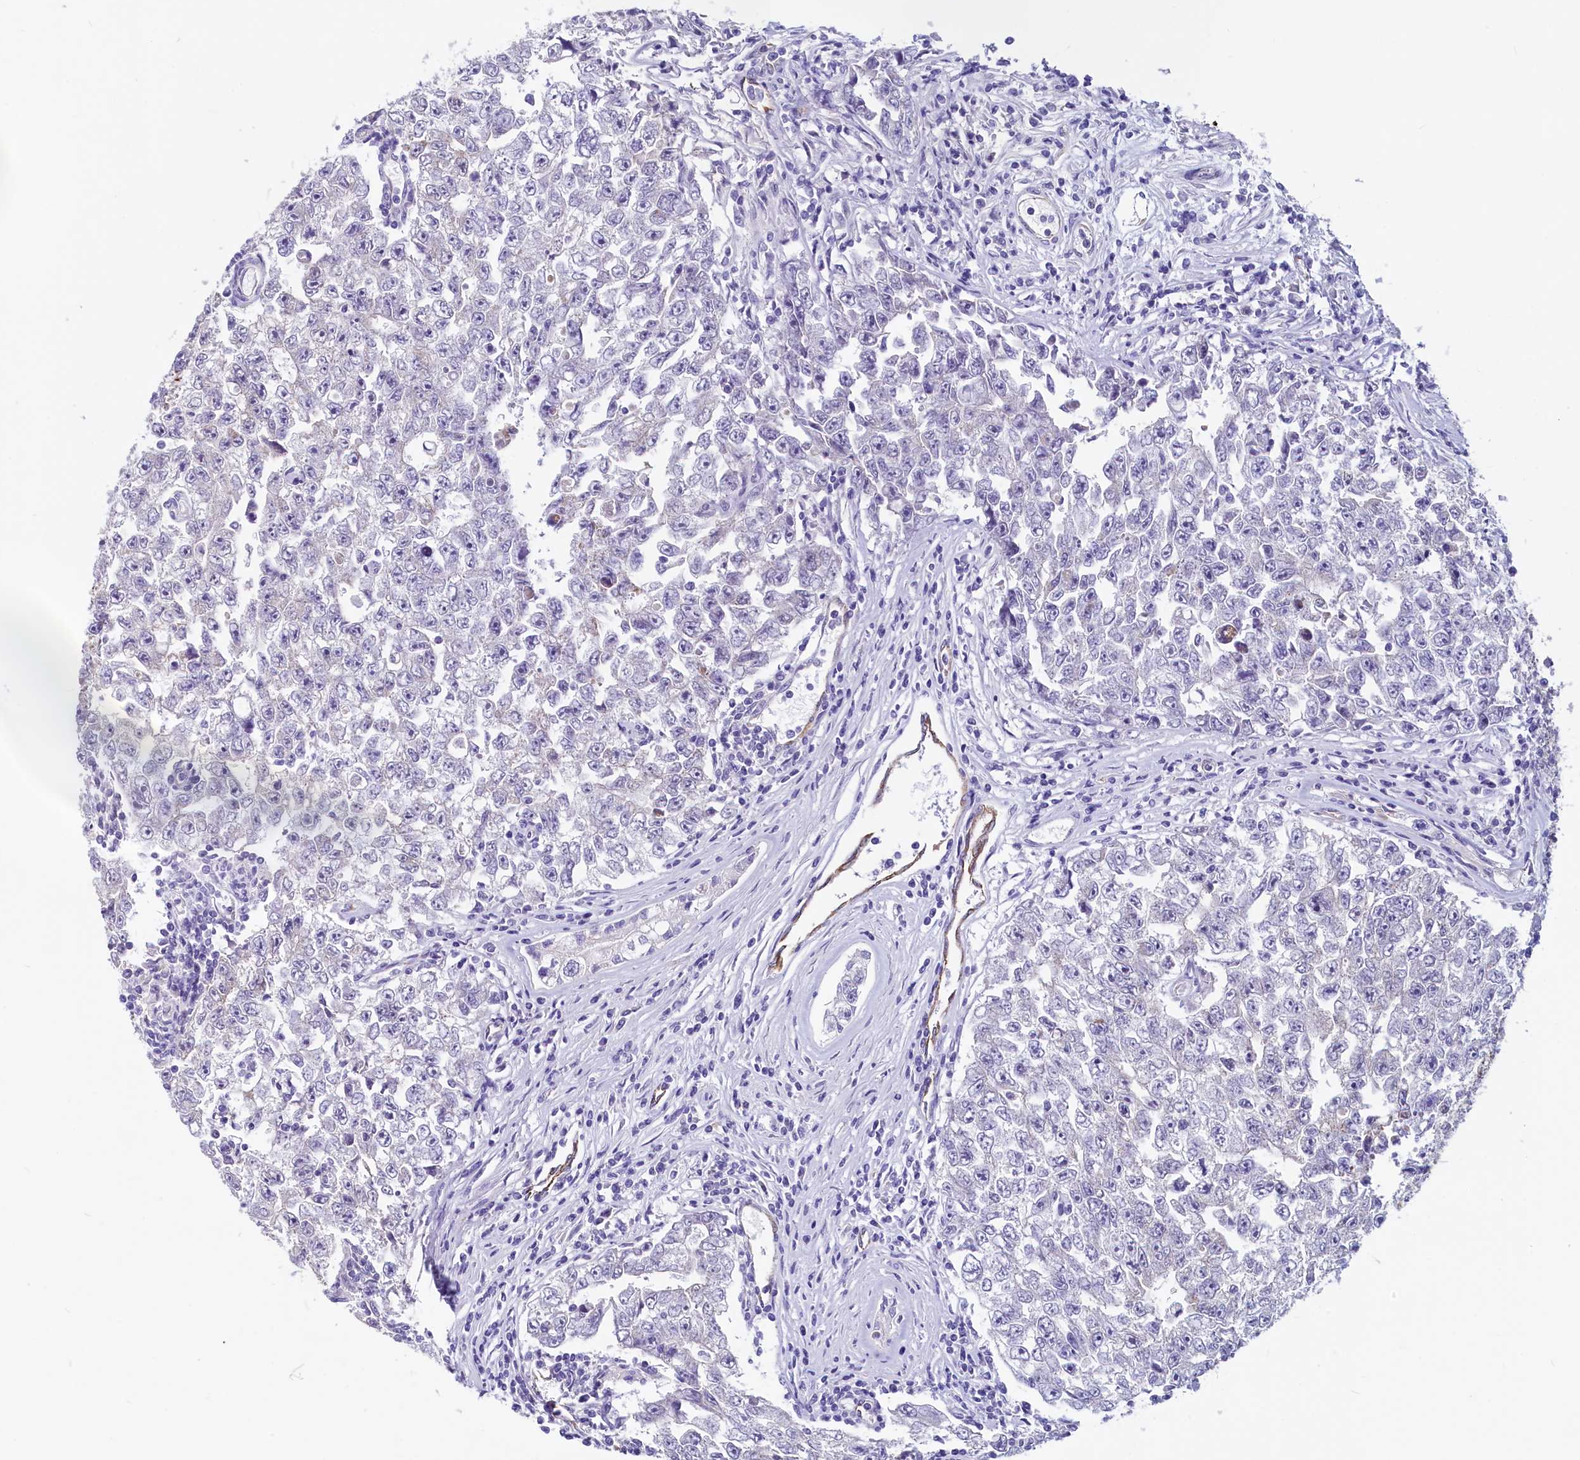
{"staining": {"intensity": "weak", "quantity": "<25%", "location": "cytoplasmic/membranous"}, "tissue": "testis cancer", "cell_type": "Tumor cells", "image_type": "cancer", "snomed": [{"axis": "morphology", "description": "Carcinoma, Embryonal, NOS"}, {"axis": "topography", "description": "Testis"}], "caption": "A high-resolution image shows immunohistochemistry (IHC) staining of testis cancer, which demonstrates no significant staining in tumor cells.", "gene": "INSC", "patient": {"sex": "male", "age": 17}}